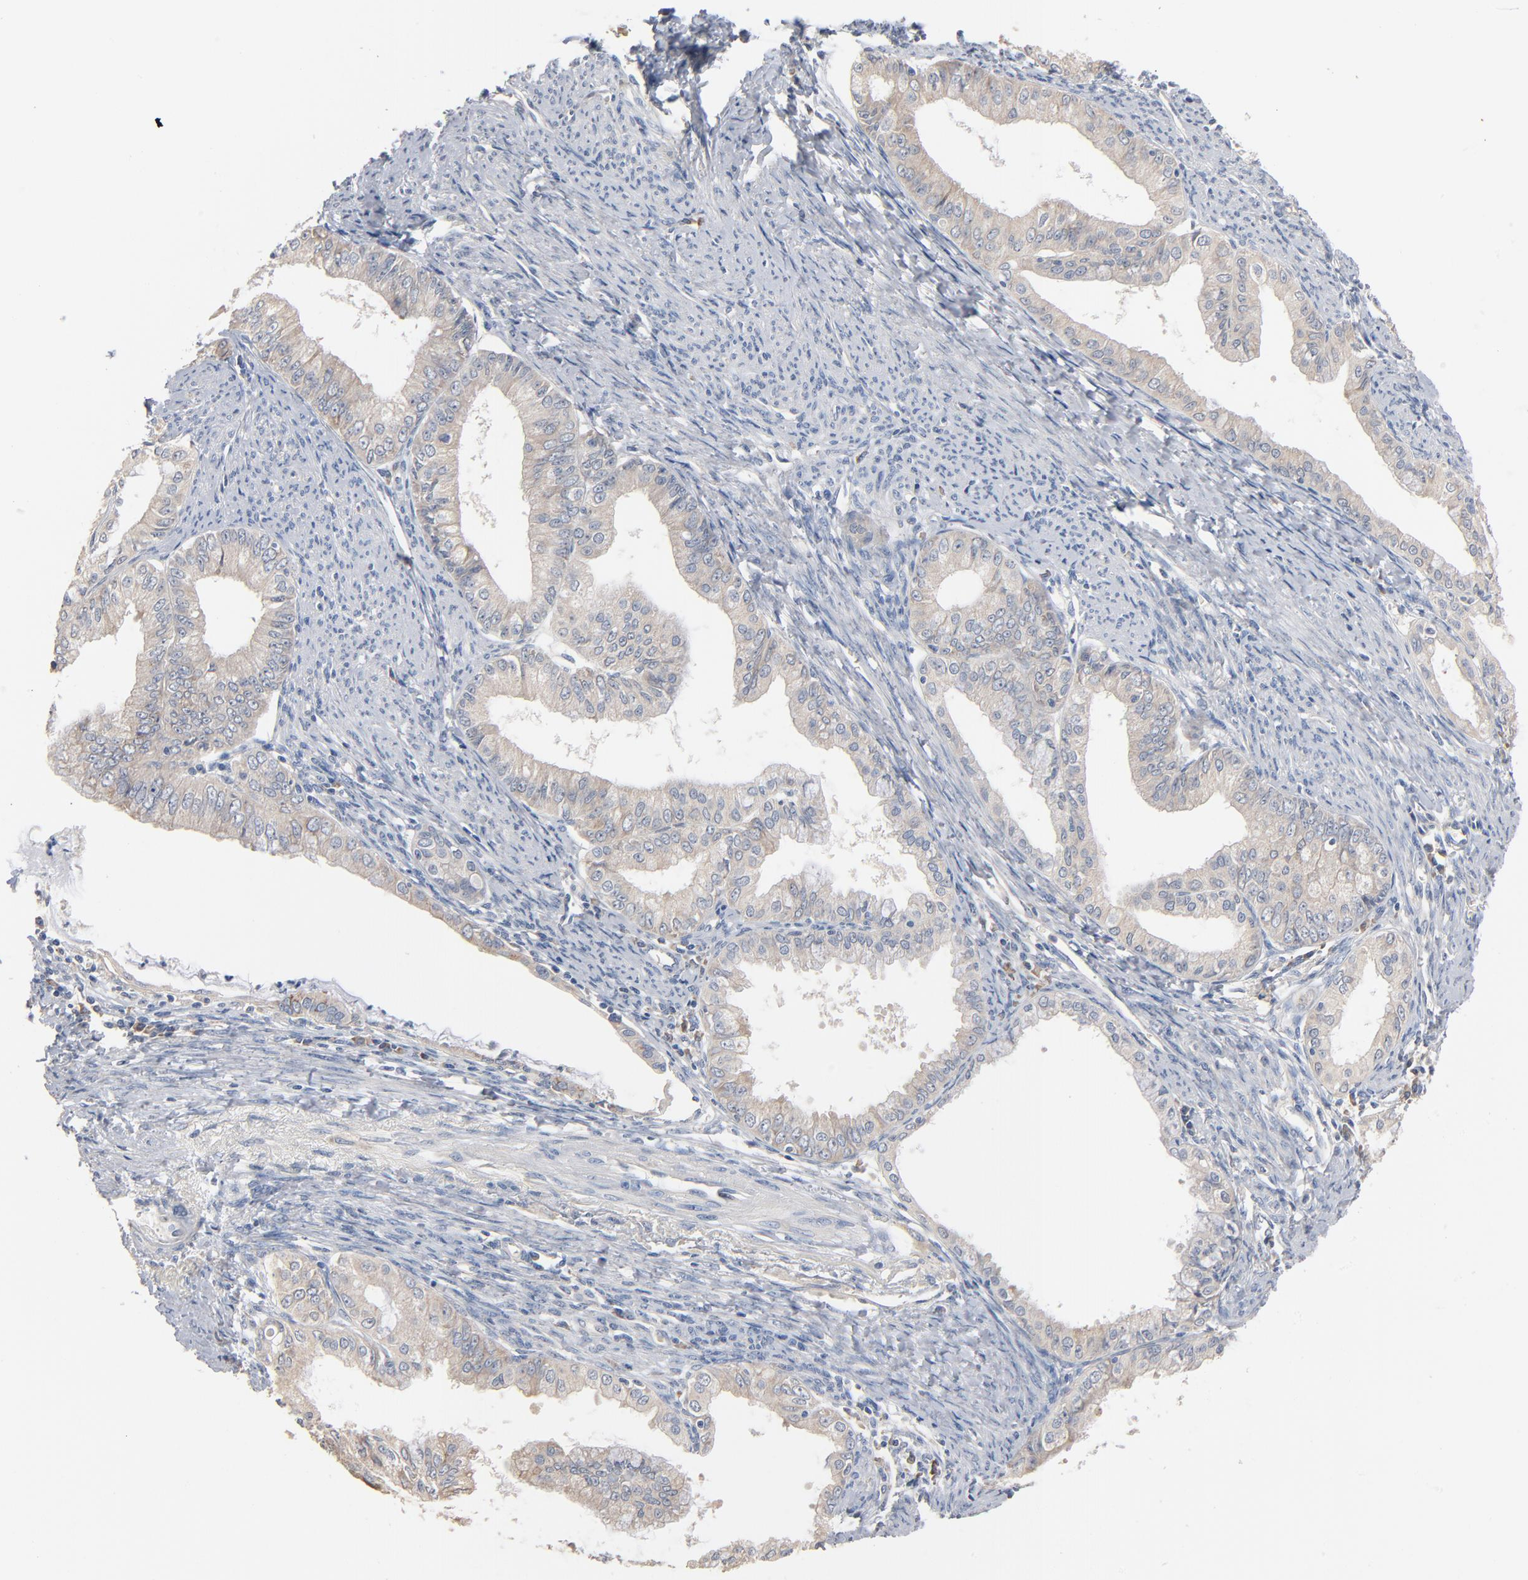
{"staining": {"intensity": "negative", "quantity": "none", "location": "none"}, "tissue": "endometrial cancer", "cell_type": "Tumor cells", "image_type": "cancer", "snomed": [{"axis": "morphology", "description": "Adenocarcinoma, NOS"}, {"axis": "topography", "description": "Endometrium"}], "caption": "DAB (3,3'-diaminobenzidine) immunohistochemical staining of human adenocarcinoma (endometrial) demonstrates no significant expression in tumor cells.", "gene": "ZDHHC8", "patient": {"sex": "female", "age": 76}}